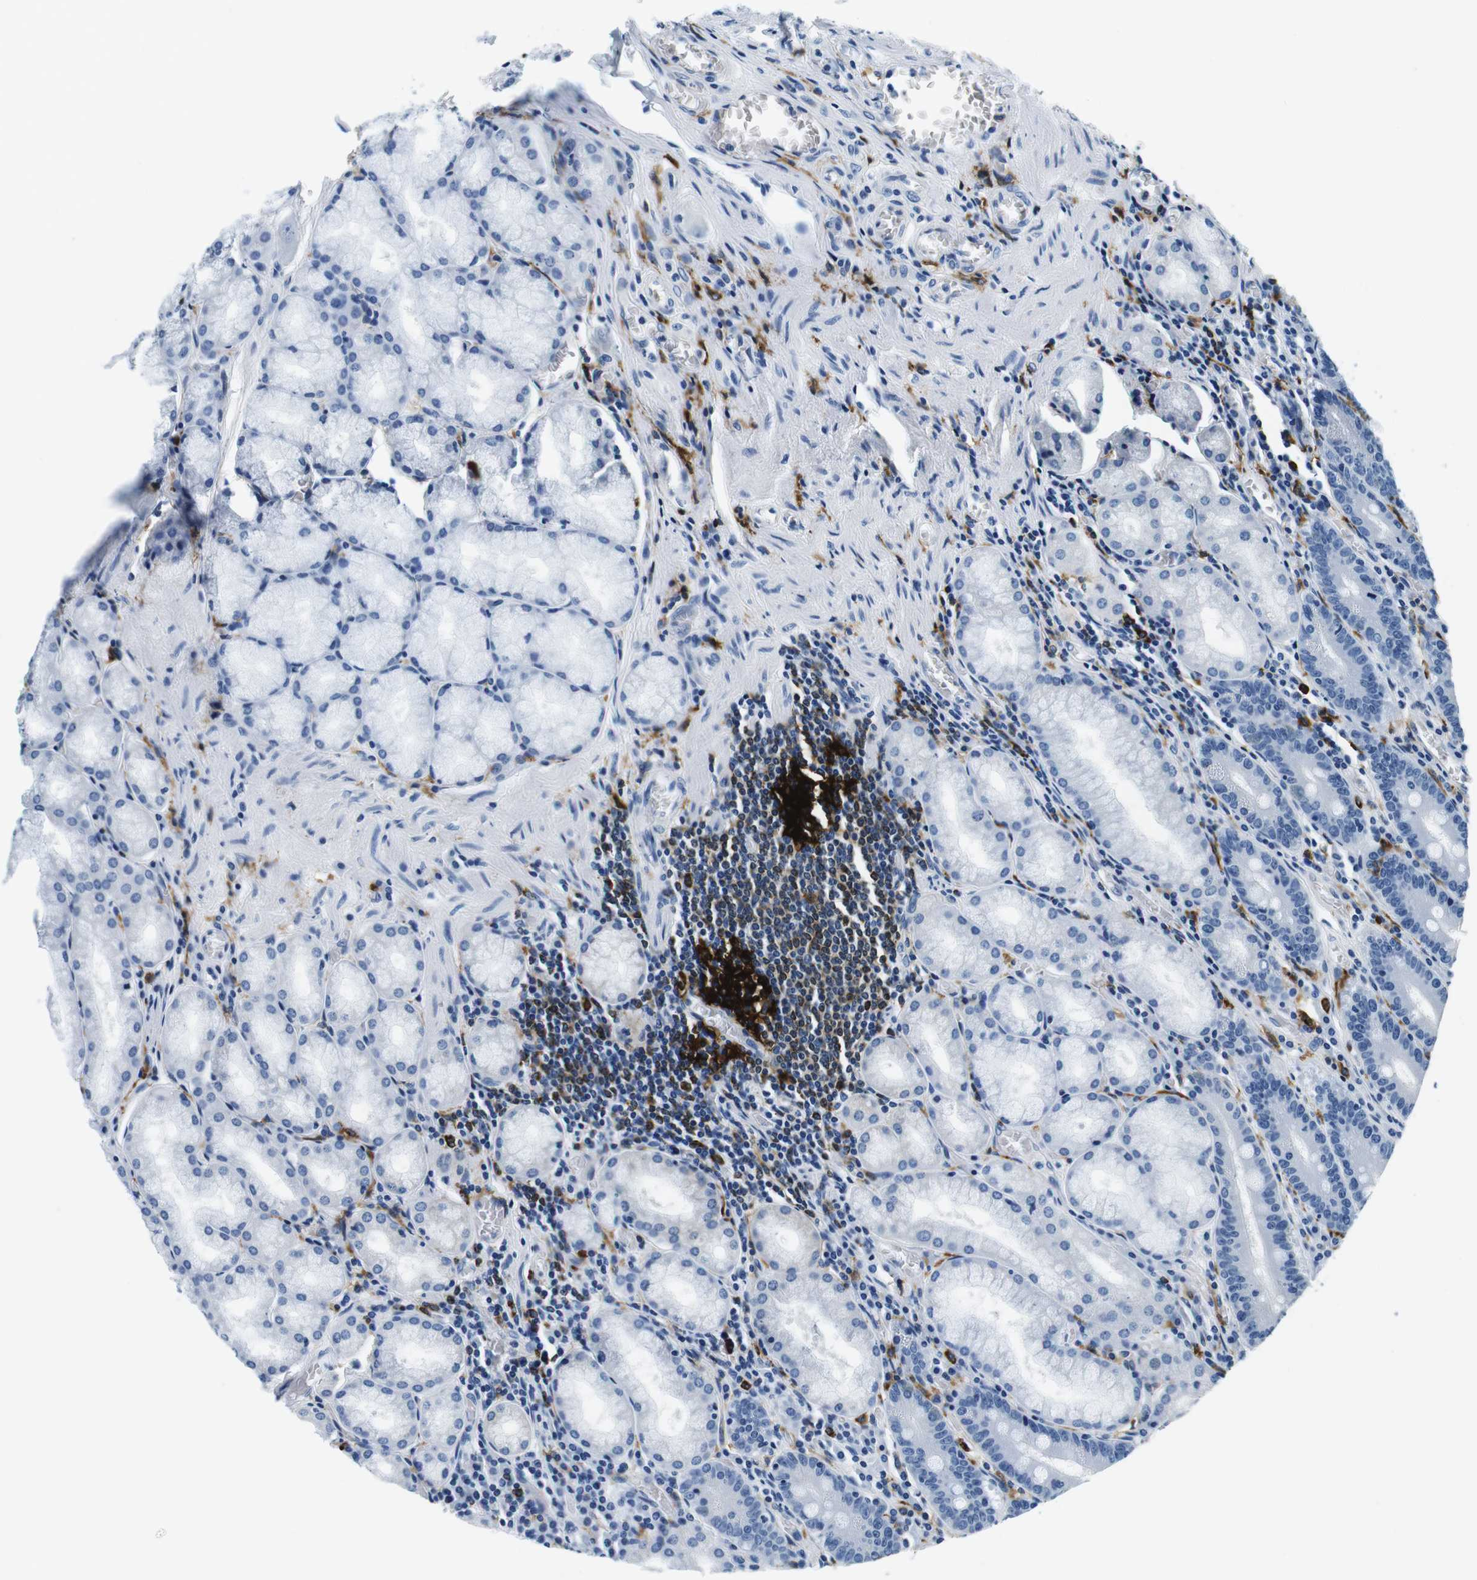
{"staining": {"intensity": "weak", "quantity": "<25%", "location": "cytoplasmic/membranous"}, "tissue": "stomach", "cell_type": "Glandular cells", "image_type": "normal", "snomed": [{"axis": "morphology", "description": "Normal tissue, NOS"}, {"axis": "topography", "description": "Stomach, lower"}], "caption": "Immunohistochemistry of unremarkable human stomach shows no staining in glandular cells.", "gene": "HLA", "patient": {"sex": "male", "age": 56}}